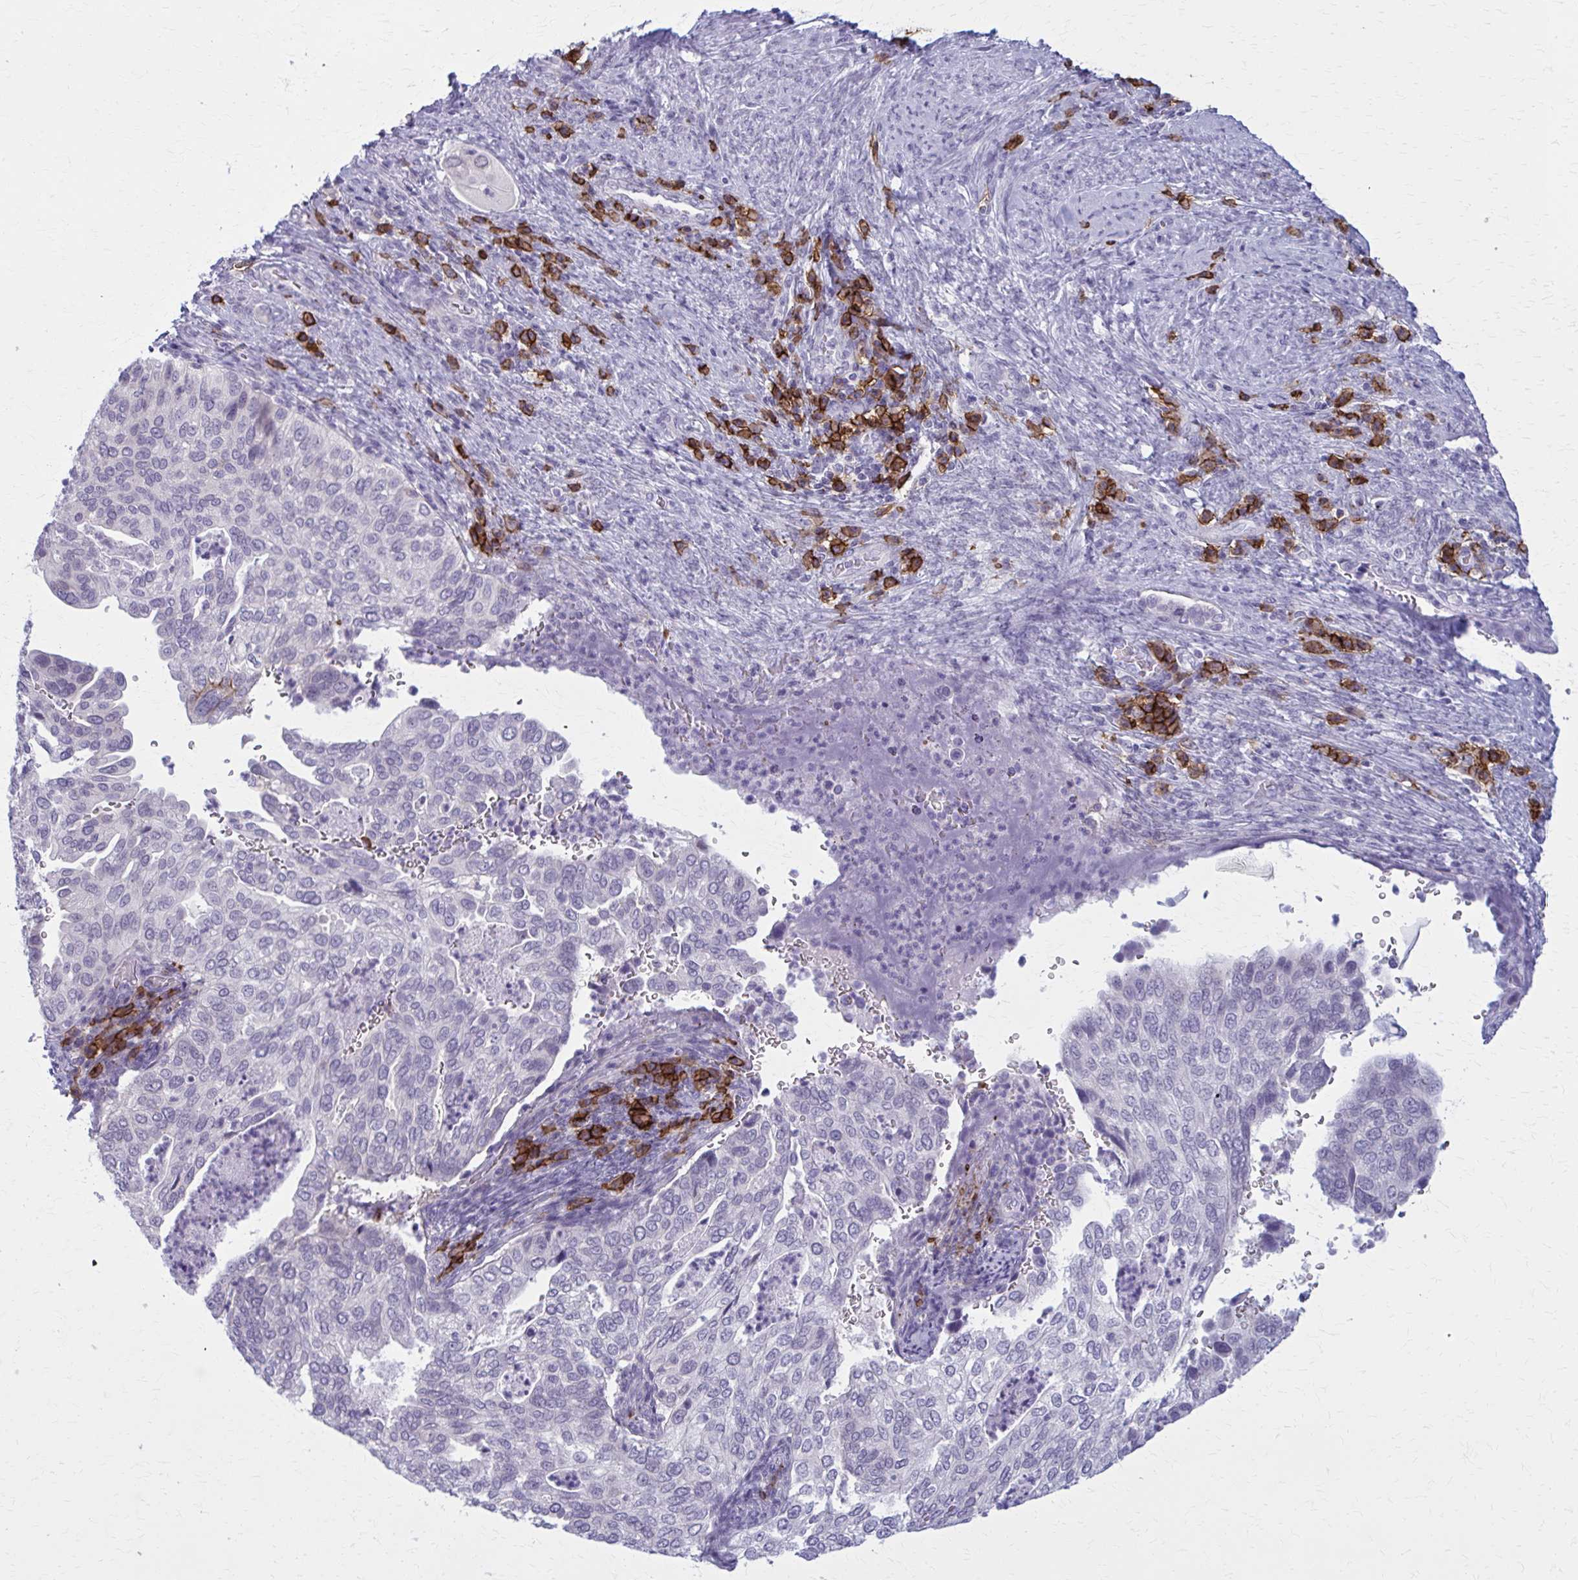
{"staining": {"intensity": "negative", "quantity": "none", "location": "none"}, "tissue": "cervical cancer", "cell_type": "Tumor cells", "image_type": "cancer", "snomed": [{"axis": "morphology", "description": "Squamous cell carcinoma, NOS"}, {"axis": "topography", "description": "Cervix"}], "caption": "This is a image of IHC staining of cervical cancer, which shows no staining in tumor cells.", "gene": "CD38", "patient": {"sex": "female", "age": 38}}